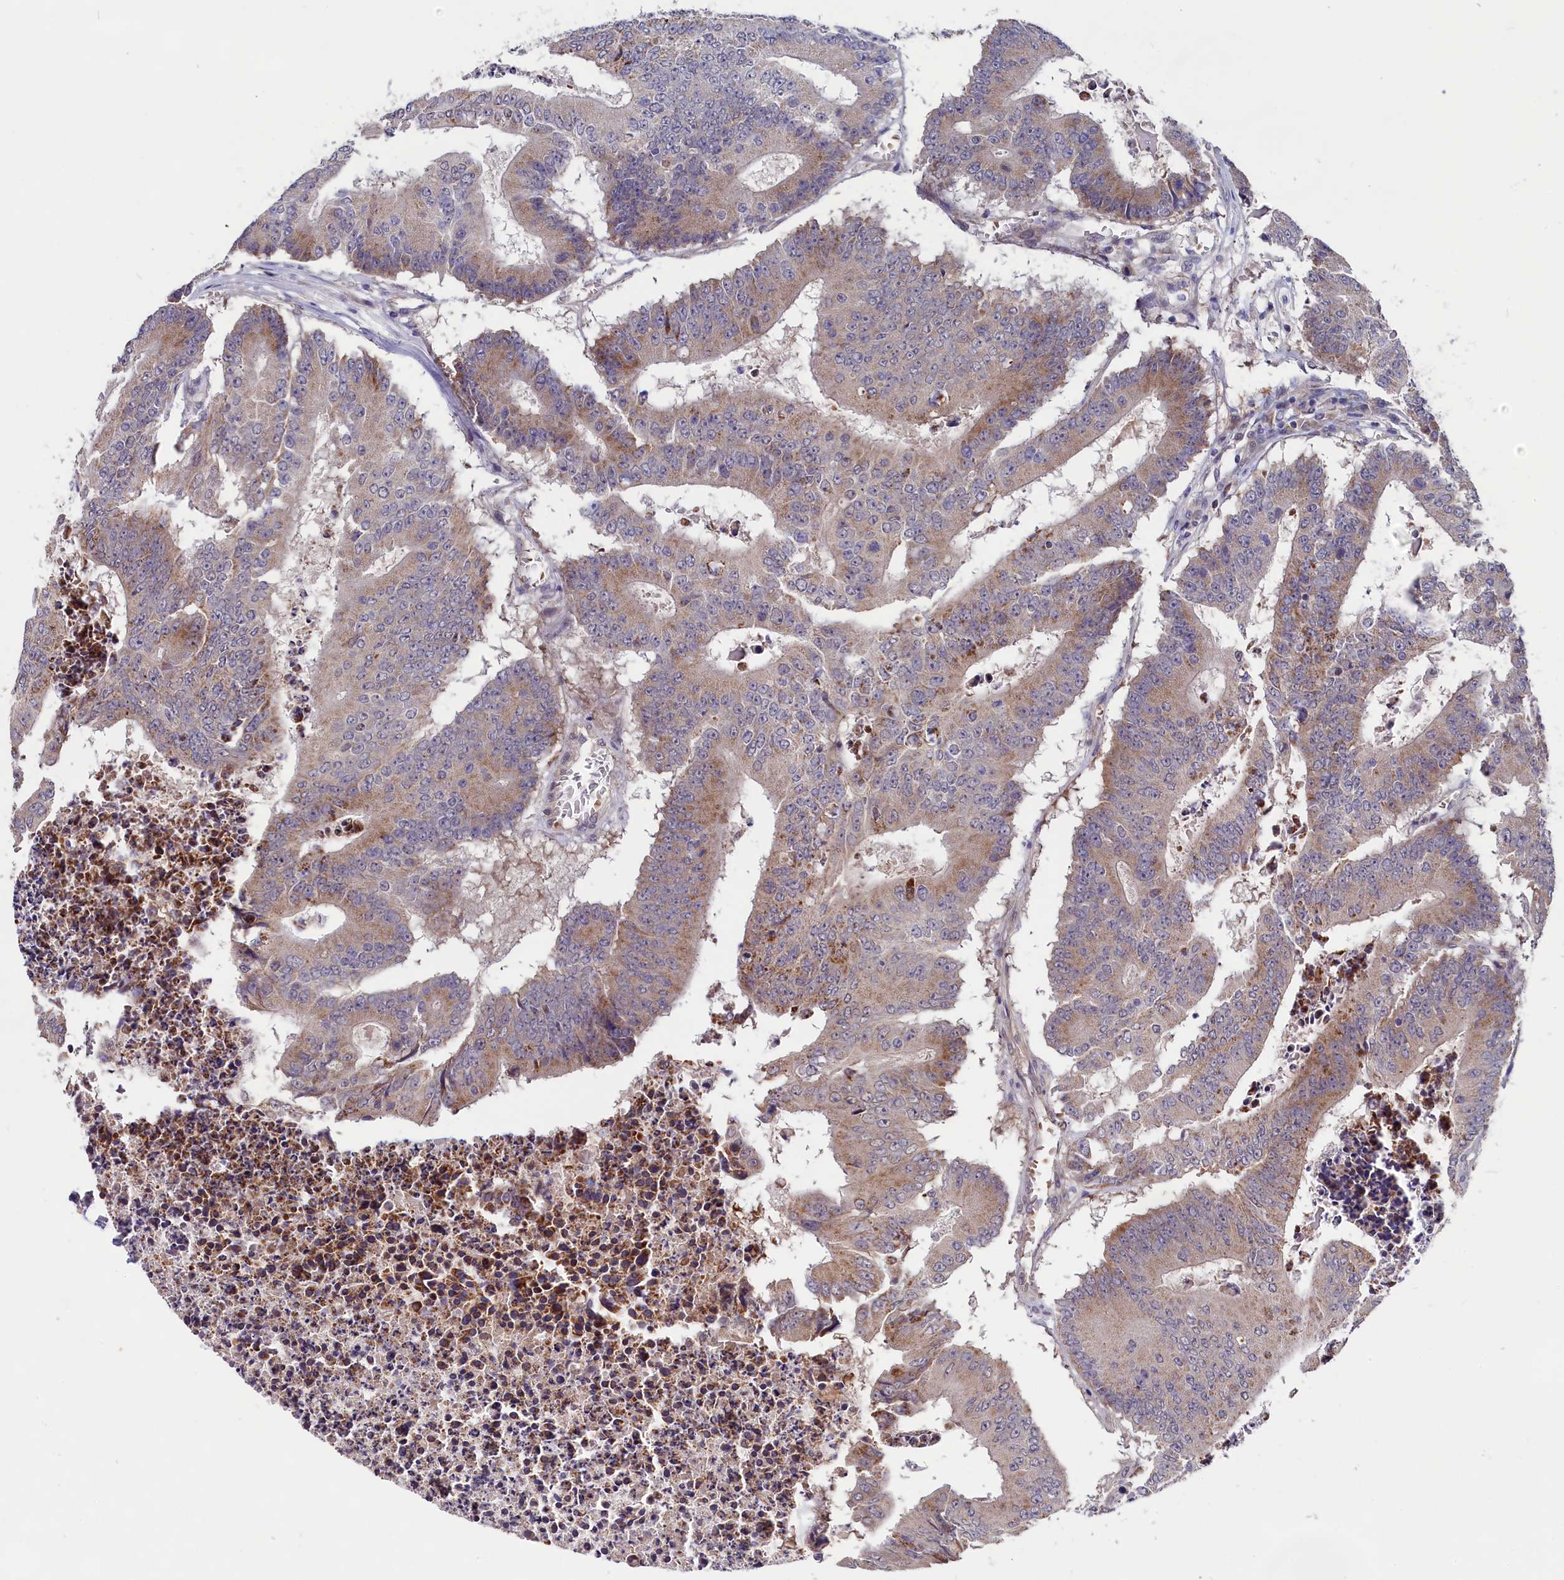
{"staining": {"intensity": "moderate", "quantity": ">75%", "location": "cytoplasmic/membranous"}, "tissue": "colorectal cancer", "cell_type": "Tumor cells", "image_type": "cancer", "snomed": [{"axis": "morphology", "description": "Adenocarcinoma, NOS"}, {"axis": "topography", "description": "Colon"}], "caption": "Brown immunohistochemical staining in colorectal cancer (adenocarcinoma) displays moderate cytoplasmic/membranous positivity in about >75% of tumor cells.", "gene": "SLC39A6", "patient": {"sex": "male", "age": 87}}